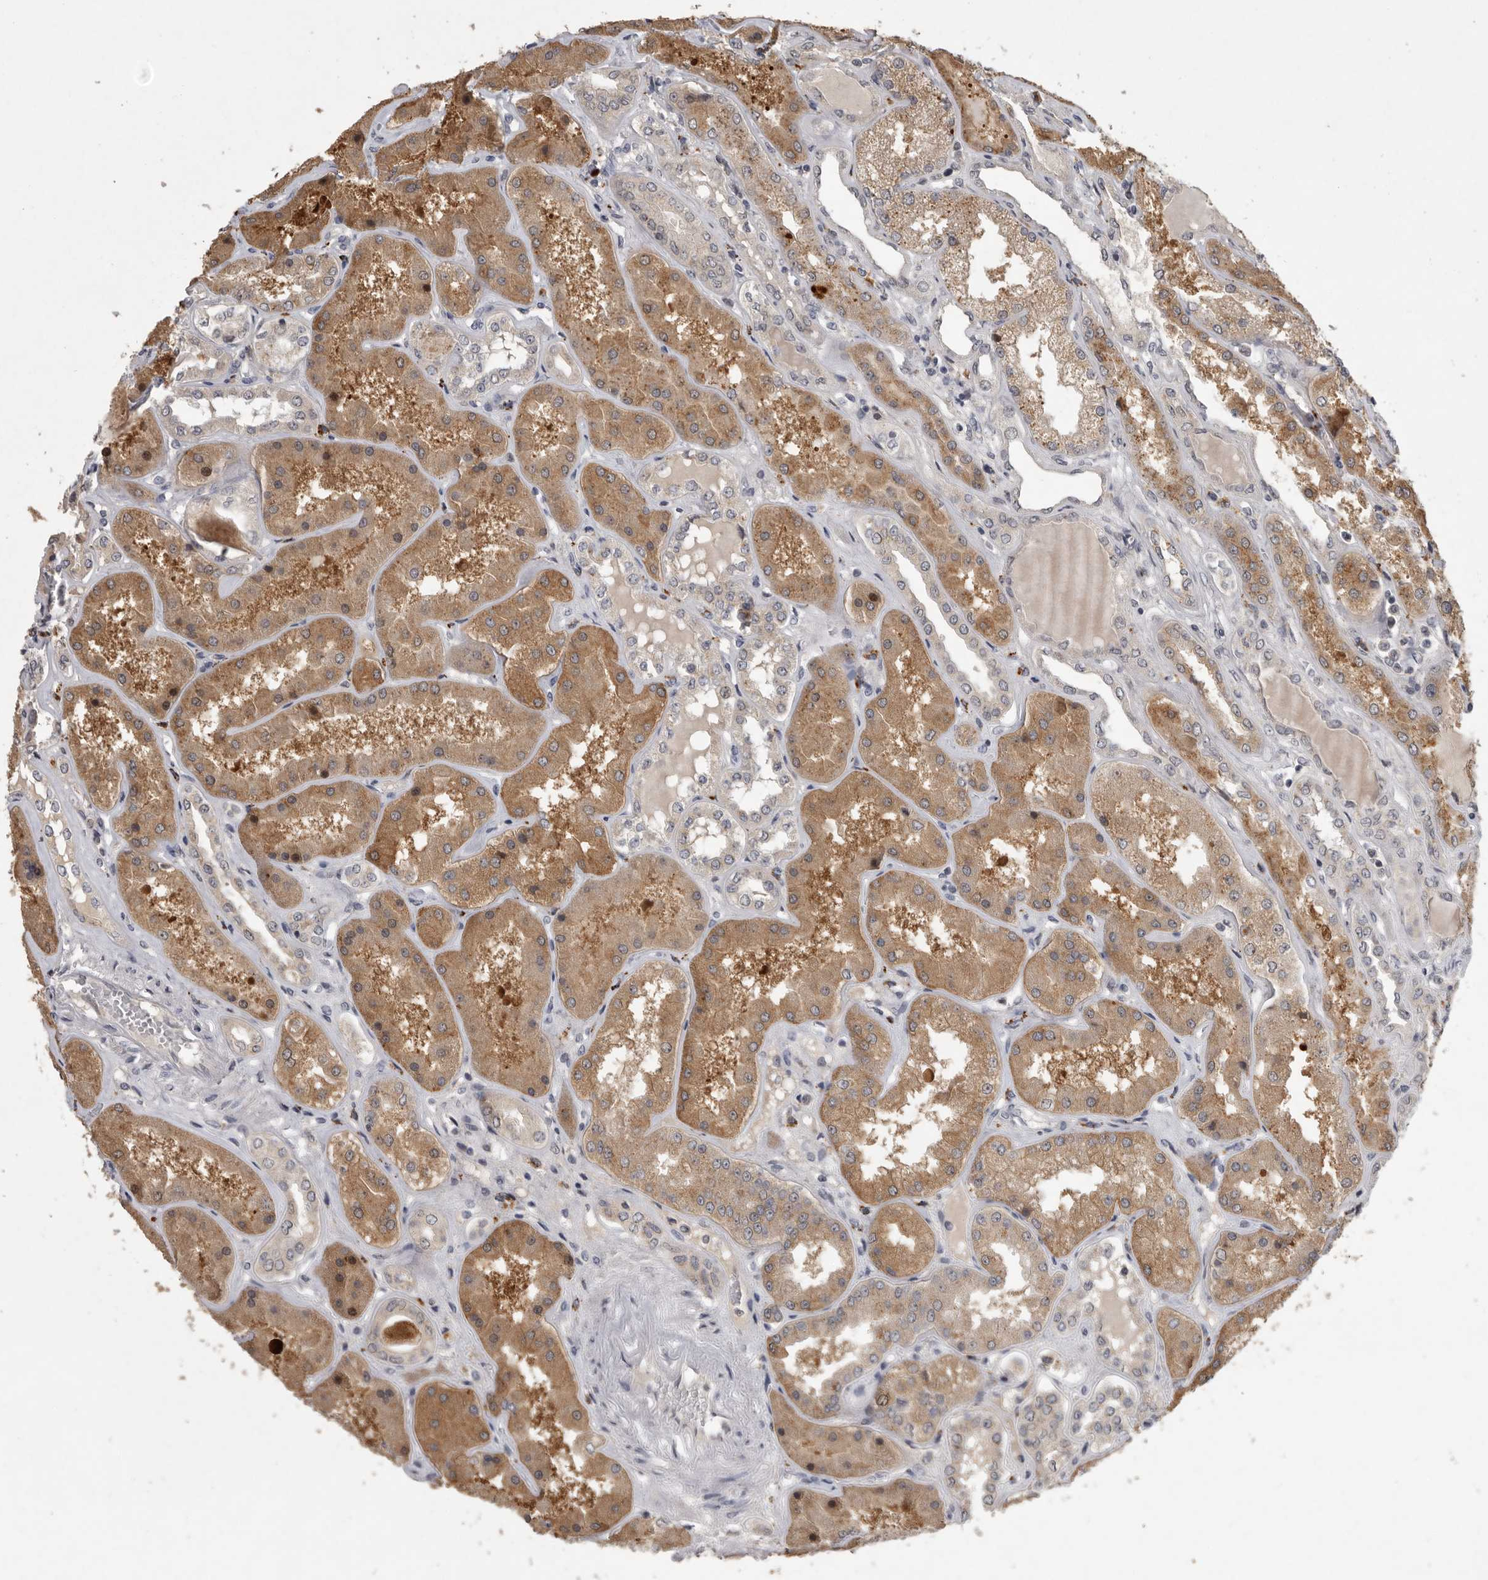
{"staining": {"intensity": "moderate", "quantity": "<25%", "location": "cytoplasmic/membranous"}, "tissue": "kidney", "cell_type": "Cells in glomeruli", "image_type": "normal", "snomed": [{"axis": "morphology", "description": "Normal tissue, NOS"}, {"axis": "topography", "description": "Kidney"}], "caption": "Immunohistochemical staining of unremarkable kidney shows moderate cytoplasmic/membranous protein staining in approximately <25% of cells in glomeruli. The staining was performed using DAB, with brown indicating positive protein expression. Nuclei are stained blue with hematoxylin.", "gene": "MAN2A1", "patient": {"sex": "female", "age": 56}}